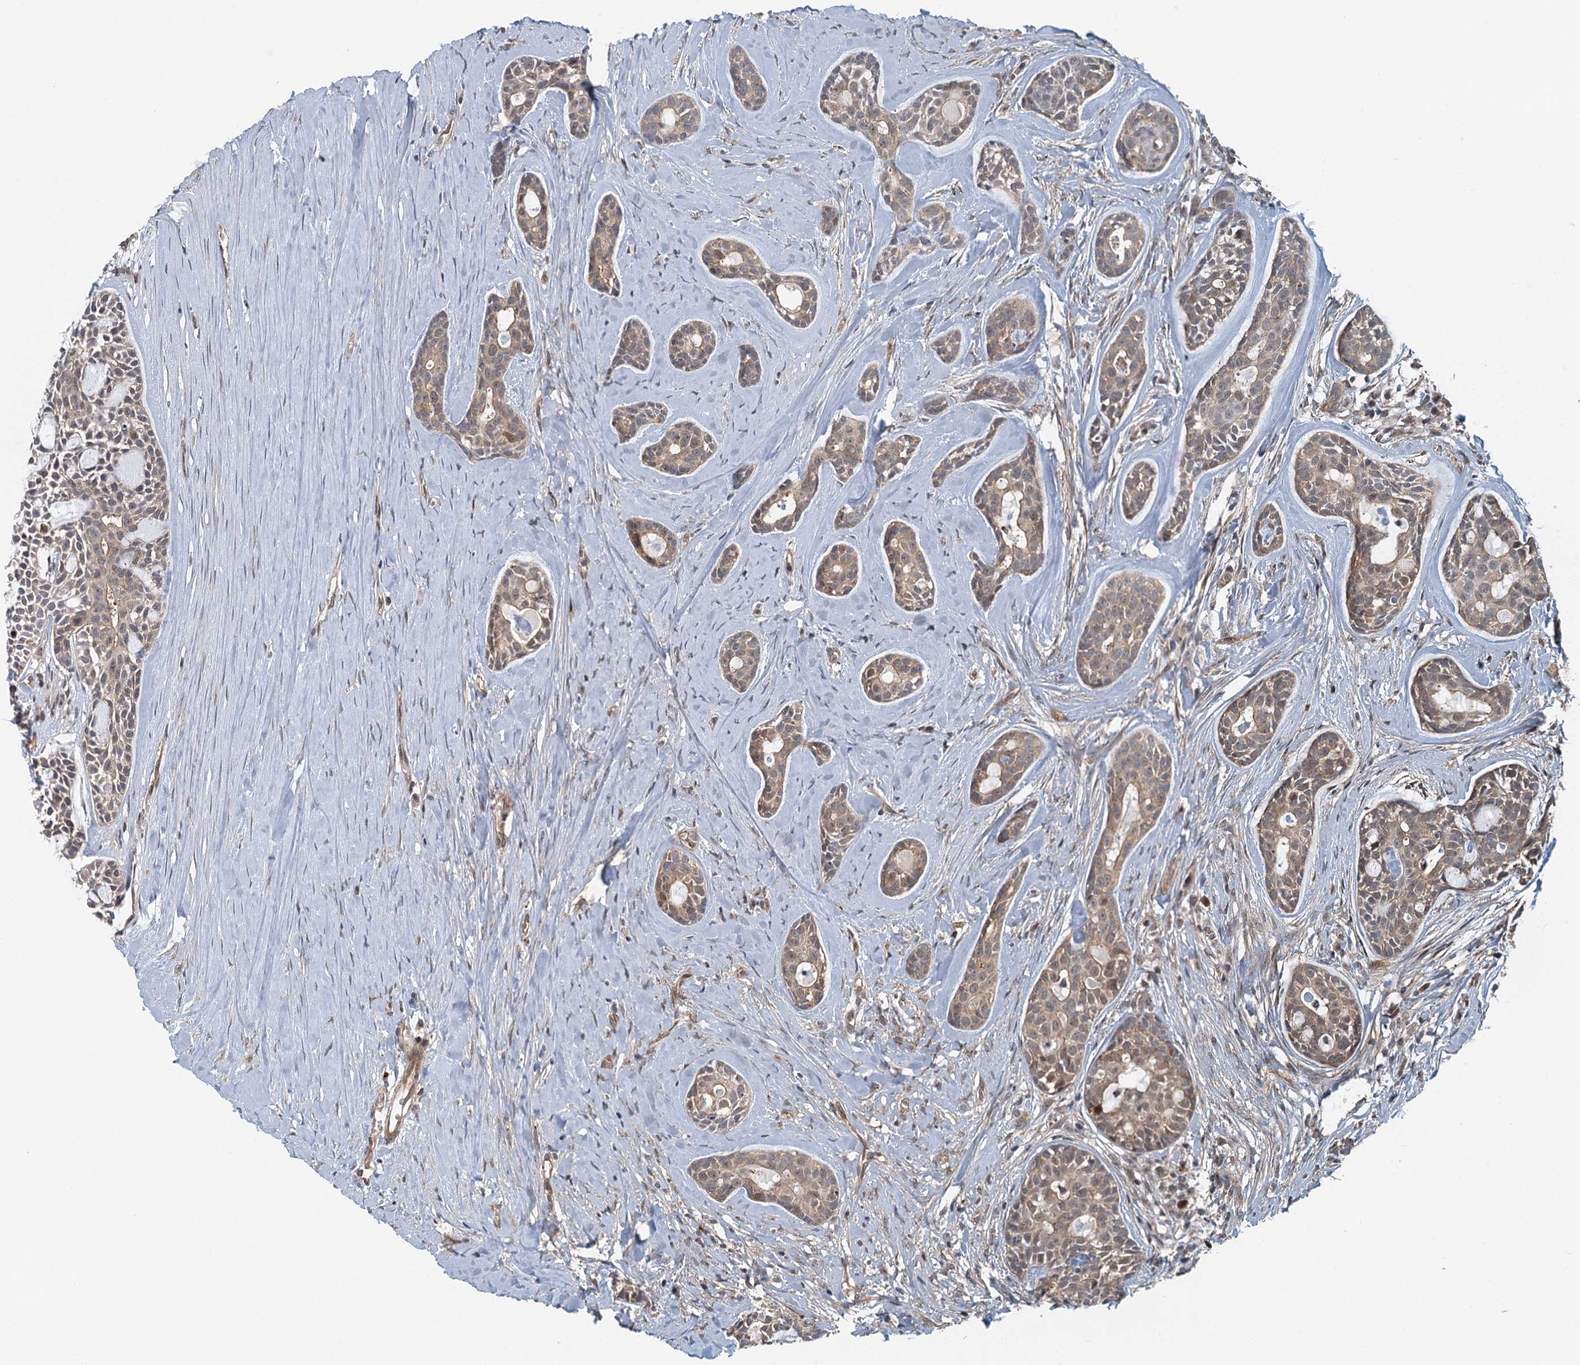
{"staining": {"intensity": "weak", "quantity": "25%-75%", "location": "cytoplasmic/membranous"}, "tissue": "head and neck cancer", "cell_type": "Tumor cells", "image_type": "cancer", "snomed": [{"axis": "morphology", "description": "Adenocarcinoma, NOS"}, {"axis": "topography", "description": "Subcutis"}, {"axis": "topography", "description": "Head-Neck"}], "caption": "Head and neck cancer stained with a protein marker demonstrates weak staining in tumor cells.", "gene": "TAS2R42", "patient": {"sex": "female", "age": 73}}